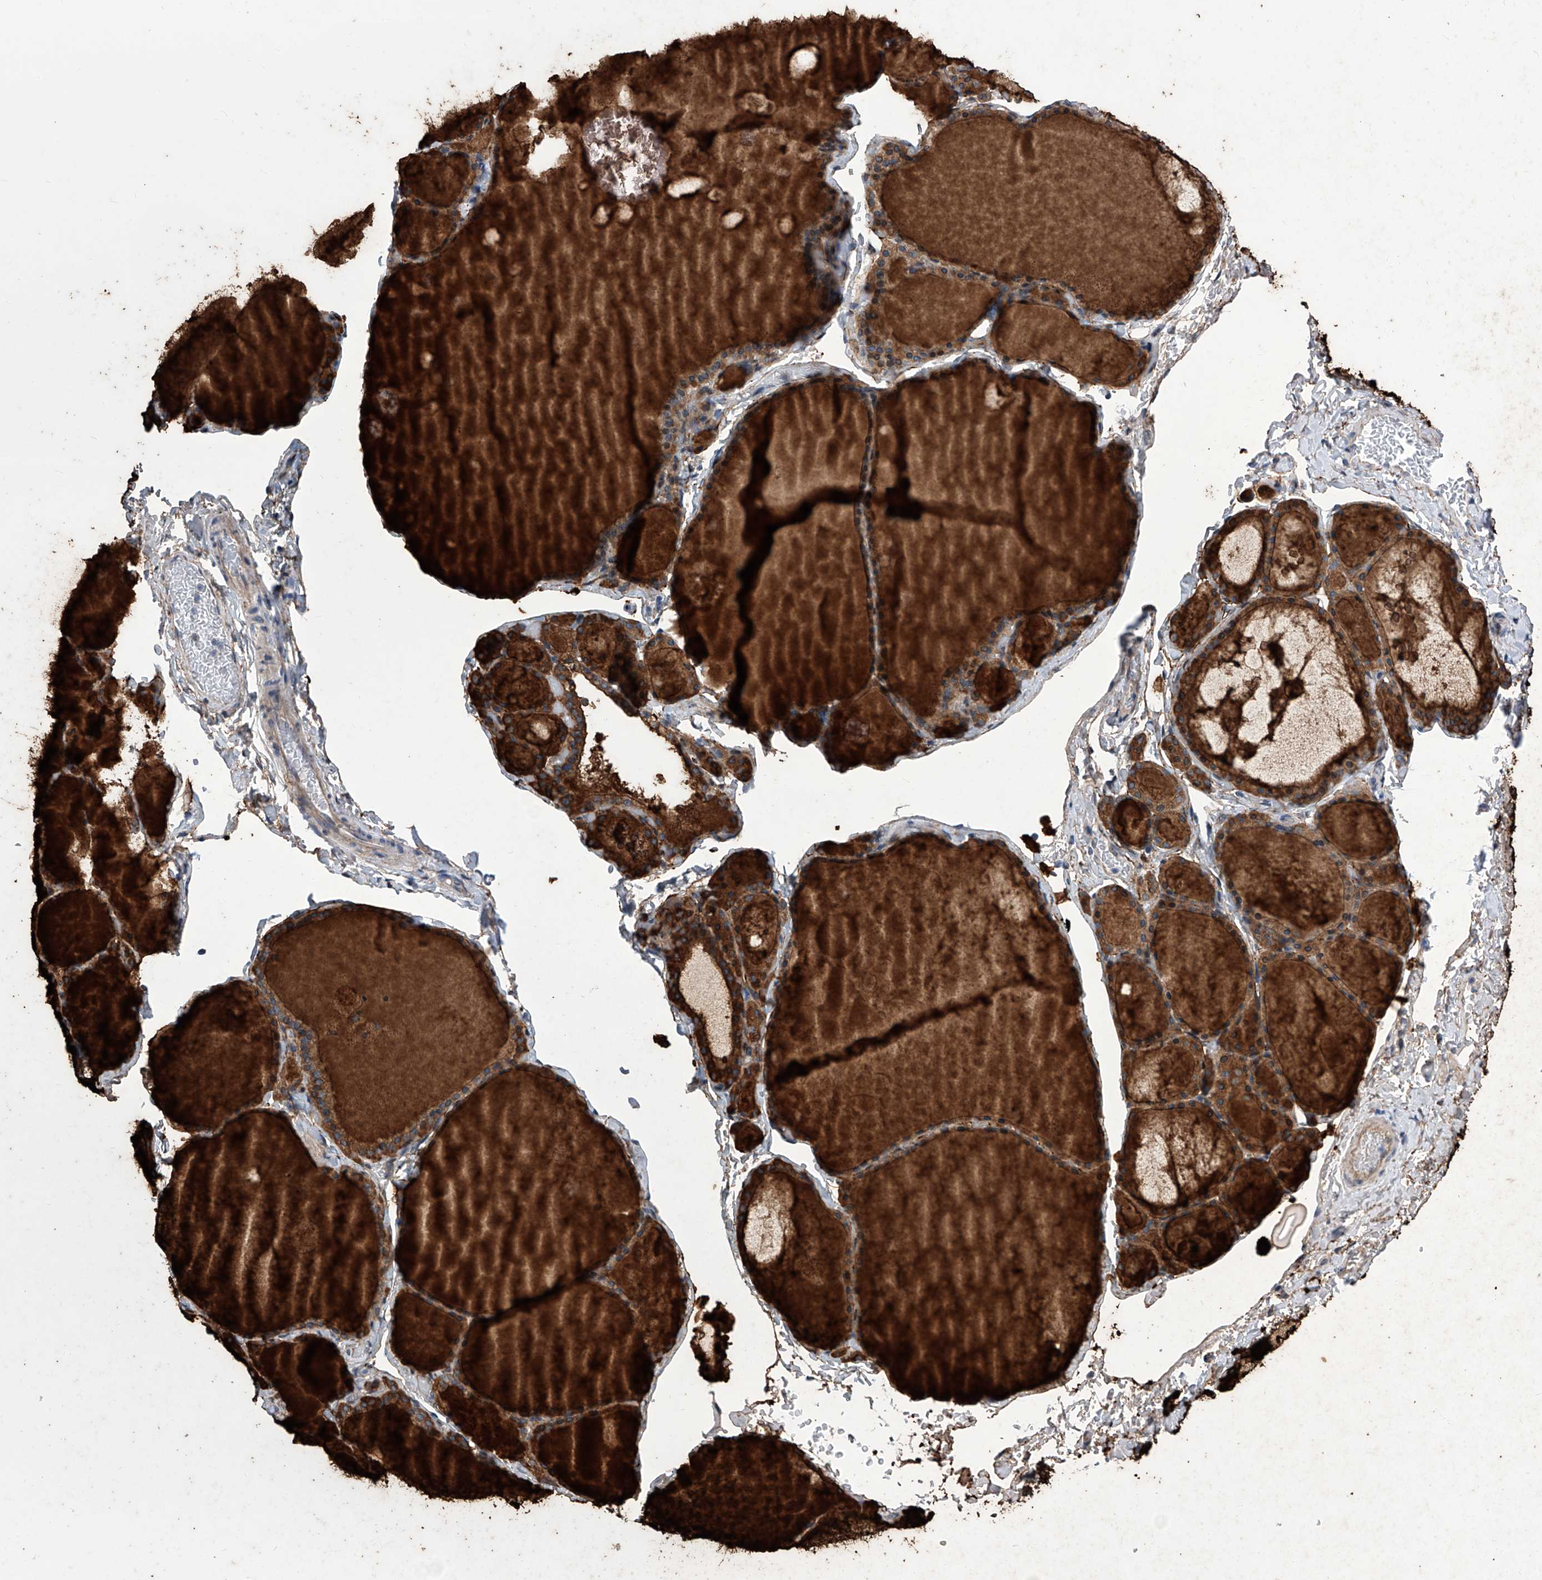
{"staining": {"intensity": "moderate", "quantity": ">75%", "location": "cytoplasmic/membranous"}, "tissue": "thyroid gland", "cell_type": "Glandular cells", "image_type": "normal", "snomed": [{"axis": "morphology", "description": "Normal tissue, NOS"}, {"axis": "topography", "description": "Thyroid gland"}], "caption": "Glandular cells demonstrate medium levels of moderate cytoplasmic/membranous expression in approximately >75% of cells in normal thyroid gland. (brown staining indicates protein expression, while blue staining denotes nuclei).", "gene": "KTI12", "patient": {"sex": "male", "age": 56}}